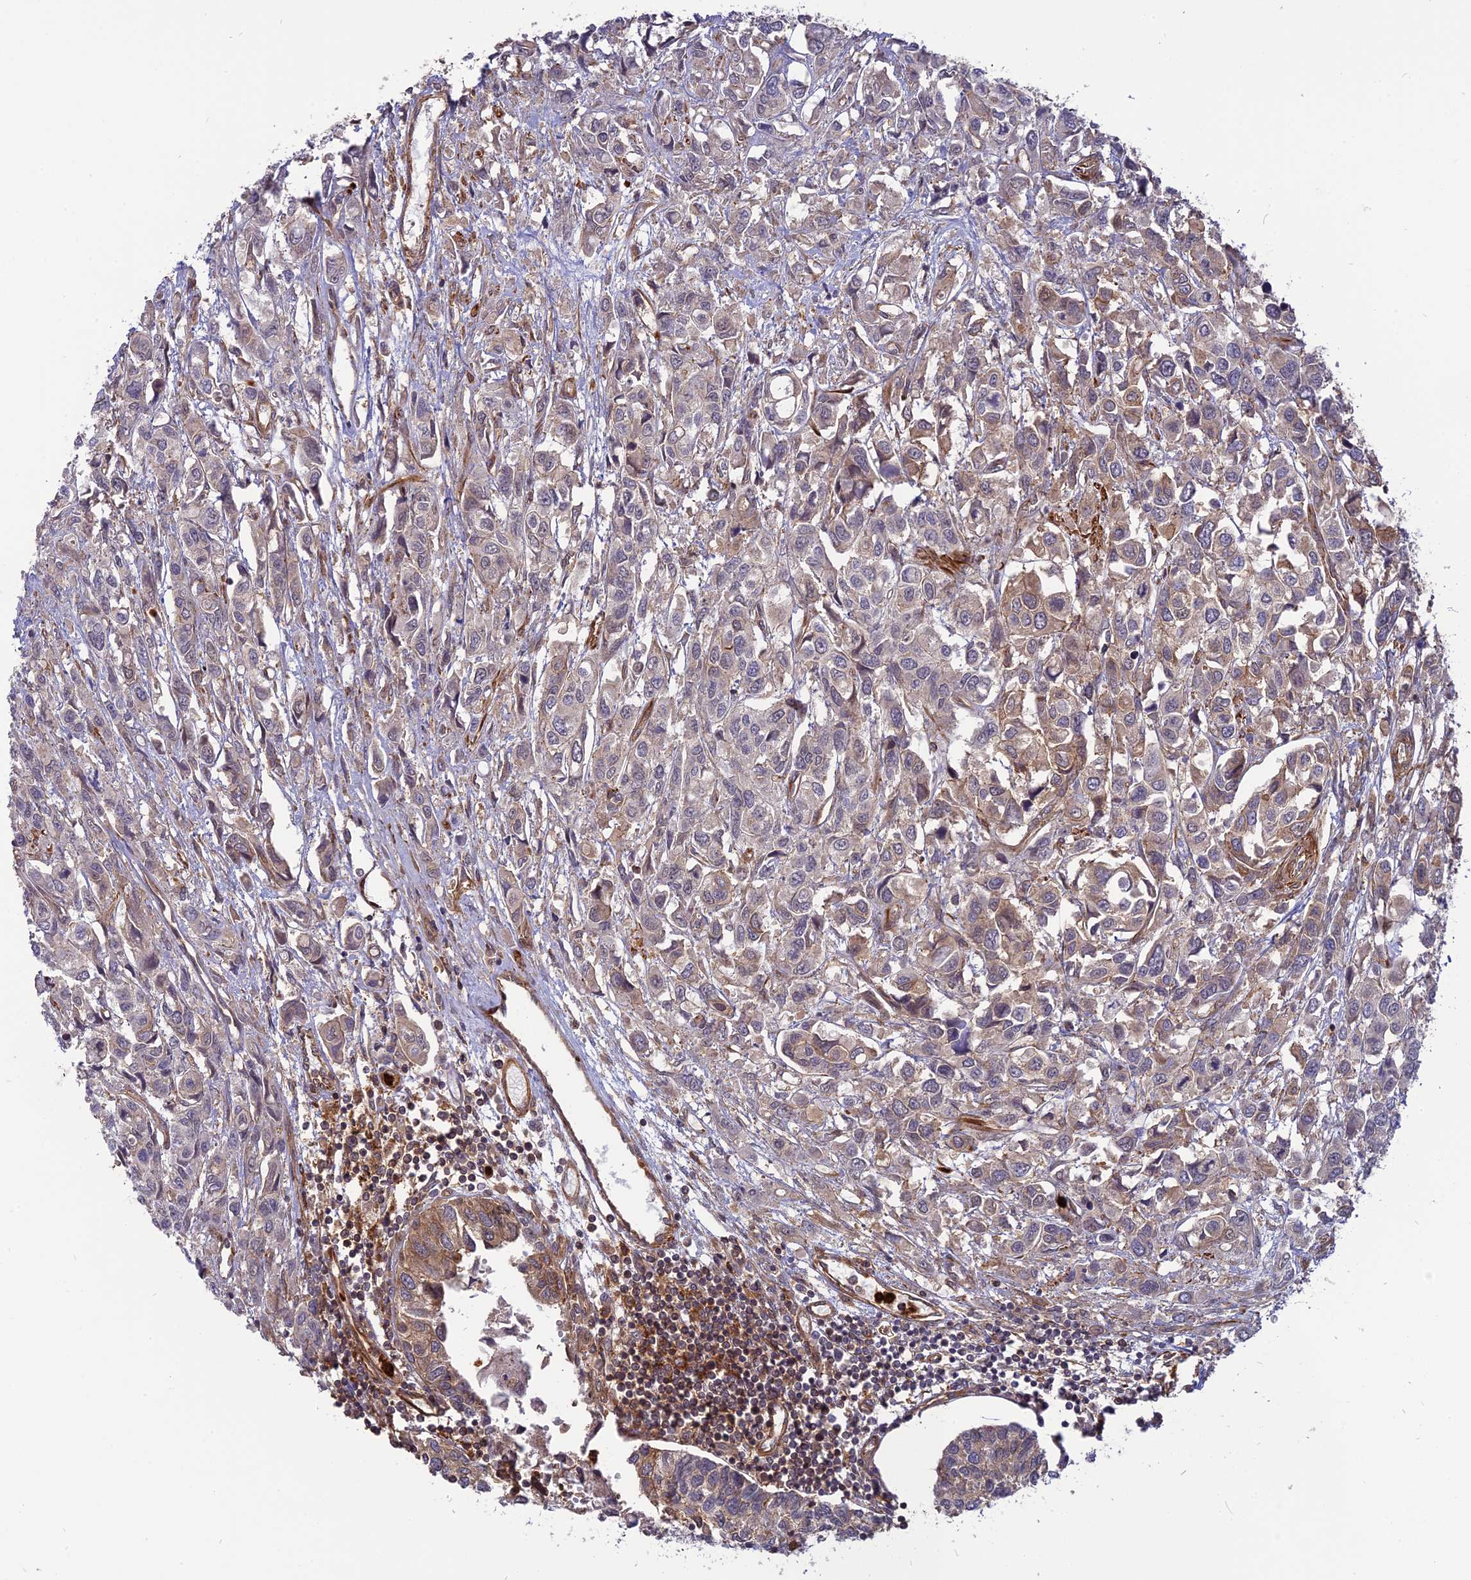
{"staining": {"intensity": "weak", "quantity": "25%-75%", "location": "cytoplasmic/membranous"}, "tissue": "urothelial cancer", "cell_type": "Tumor cells", "image_type": "cancer", "snomed": [{"axis": "morphology", "description": "Urothelial carcinoma, High grade"}, {"axis": "topography", "description": "Urinary bladder"}], "caption": "High-power microscopy captured an immunohistochemistry micrograph of urothelial cancer, revealing weak cytoplasmic/membranous expression in approximately 25%-75% of tumor cells.", "gene": "PHLDB3", "patient": {"sex": "male", "age": 67}}